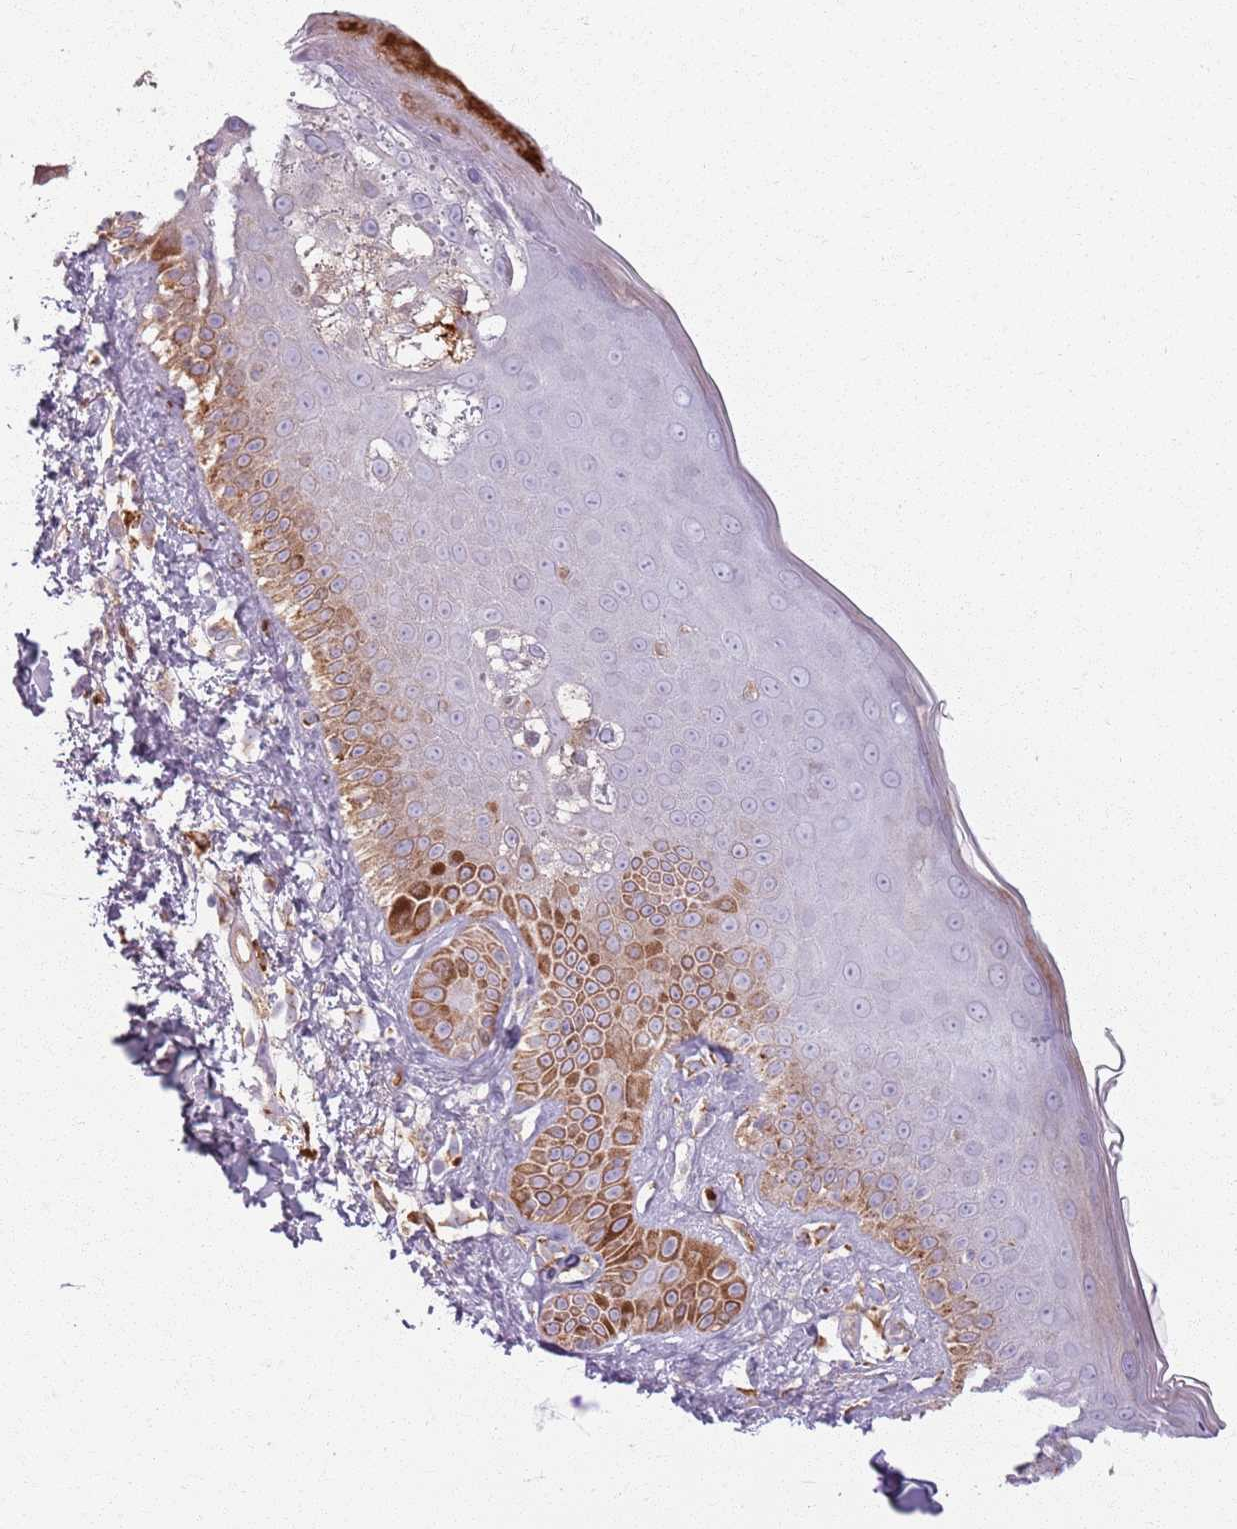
{"staining": {"intensity": "moderate", "quantity": ">75%", "location": "cytoplasmic/membranous"}, "tissue": "skin", "cell_type": "Fibroblasts", "image_type": "normal", "snomed": [{"axis": "morphology", "description": "Normal tissue, NOS"}, {"axis": "topography", "description": "Skin"}], "caption": "Immunohistochemistry (IHC) micrograph of normal human skin stained for a protein (brown), which shows medium levels of moderate cytoplasmic/membranous staining in about >75% of fibroblasts.", "gene": "COLGALT1", "patient": {"sex": "male", "age": 52}}